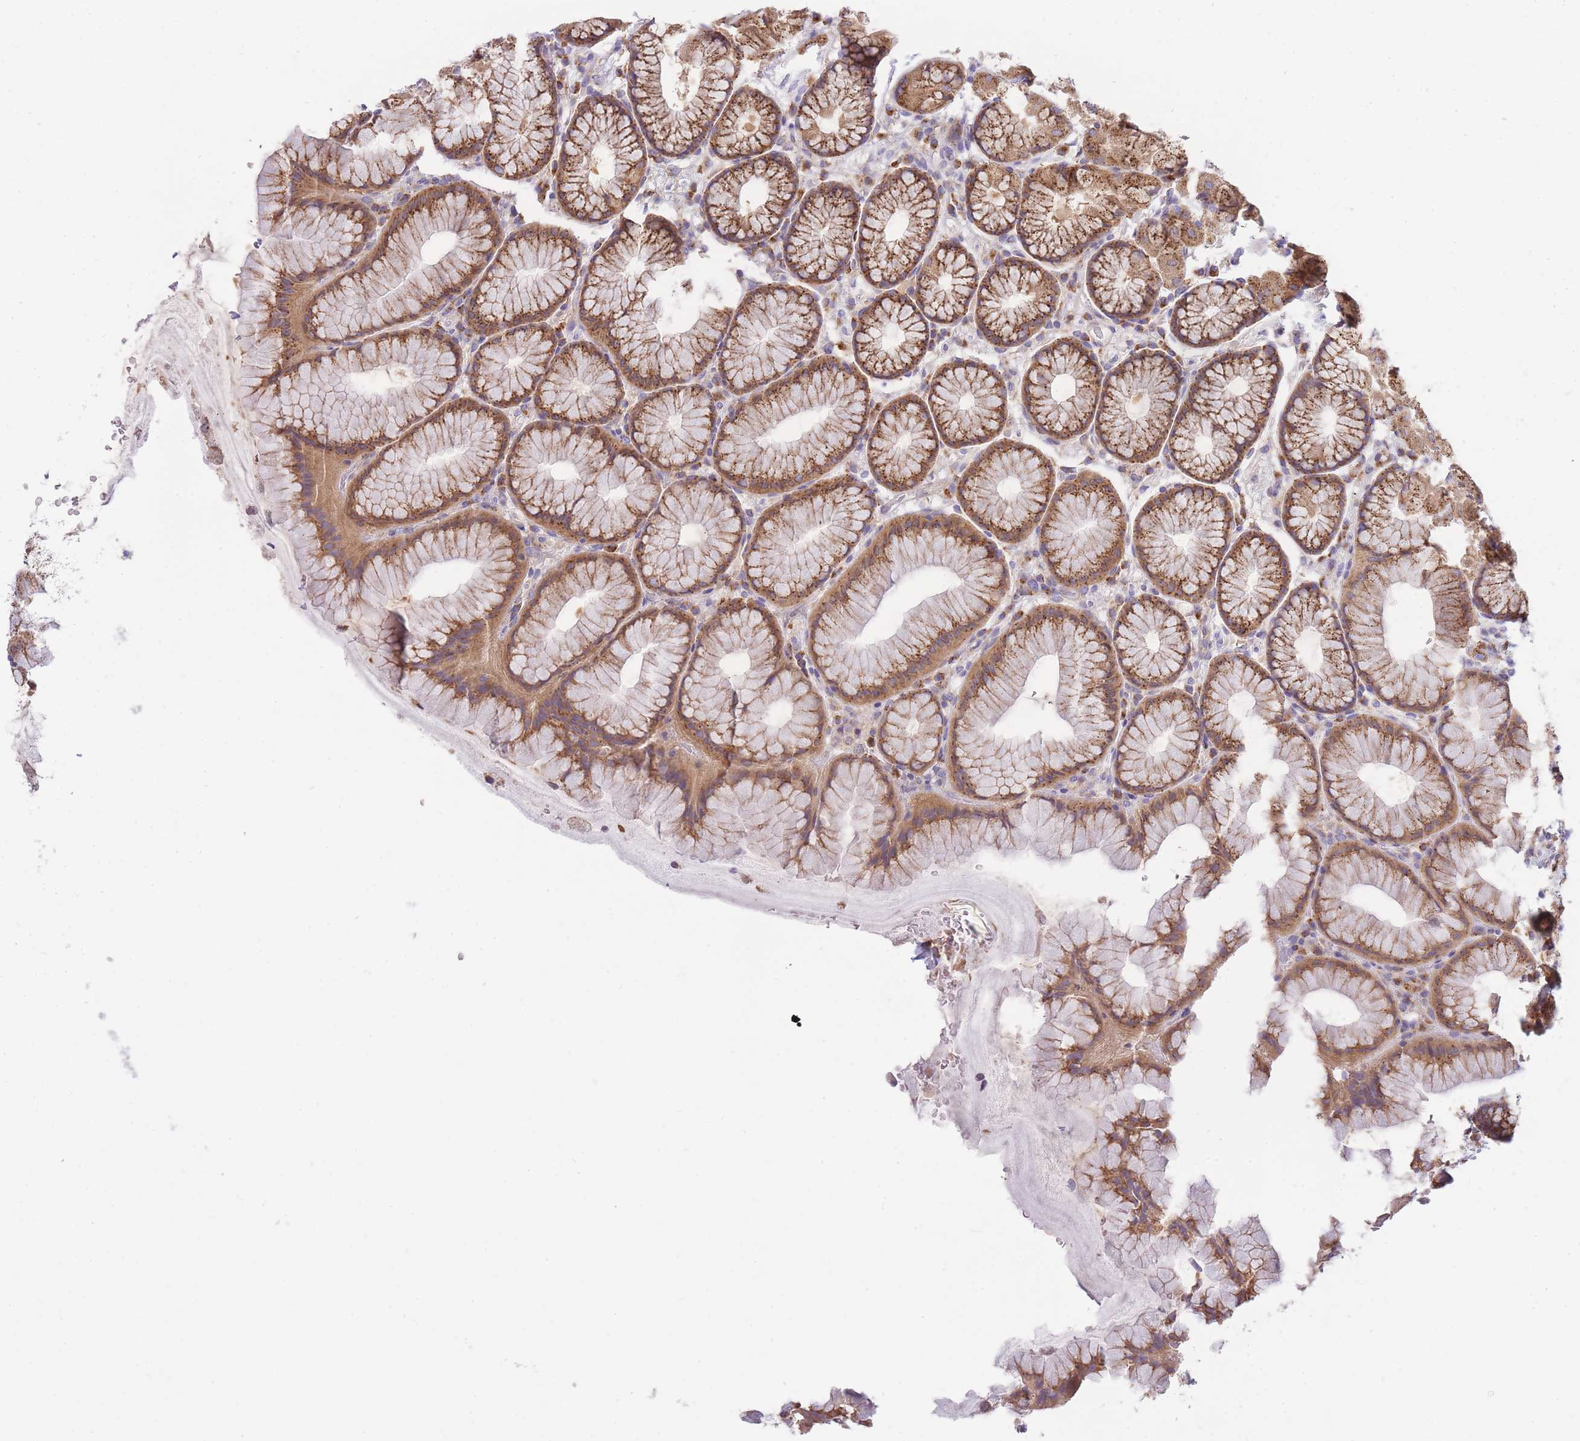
{"staining": {"intensity": "strong", "quantity": ">75%", "location": "cytoplasmic/membranous"}, "tissue": "stomach", "cell_type": "Glandular cells", "image_type": "normal", "snomed": [{"axis": "morphology", "description": "Normal tissue, NOS"}, {"axis": "topography", "description": "Stomach"}], "caption": "IHC of benign stomach displays high levels of strong cytoplasmic/membranous positivity in about >75% of glandular cells.", "gene": "COPG1", "patient": {"sex": "male", "age": 57}}